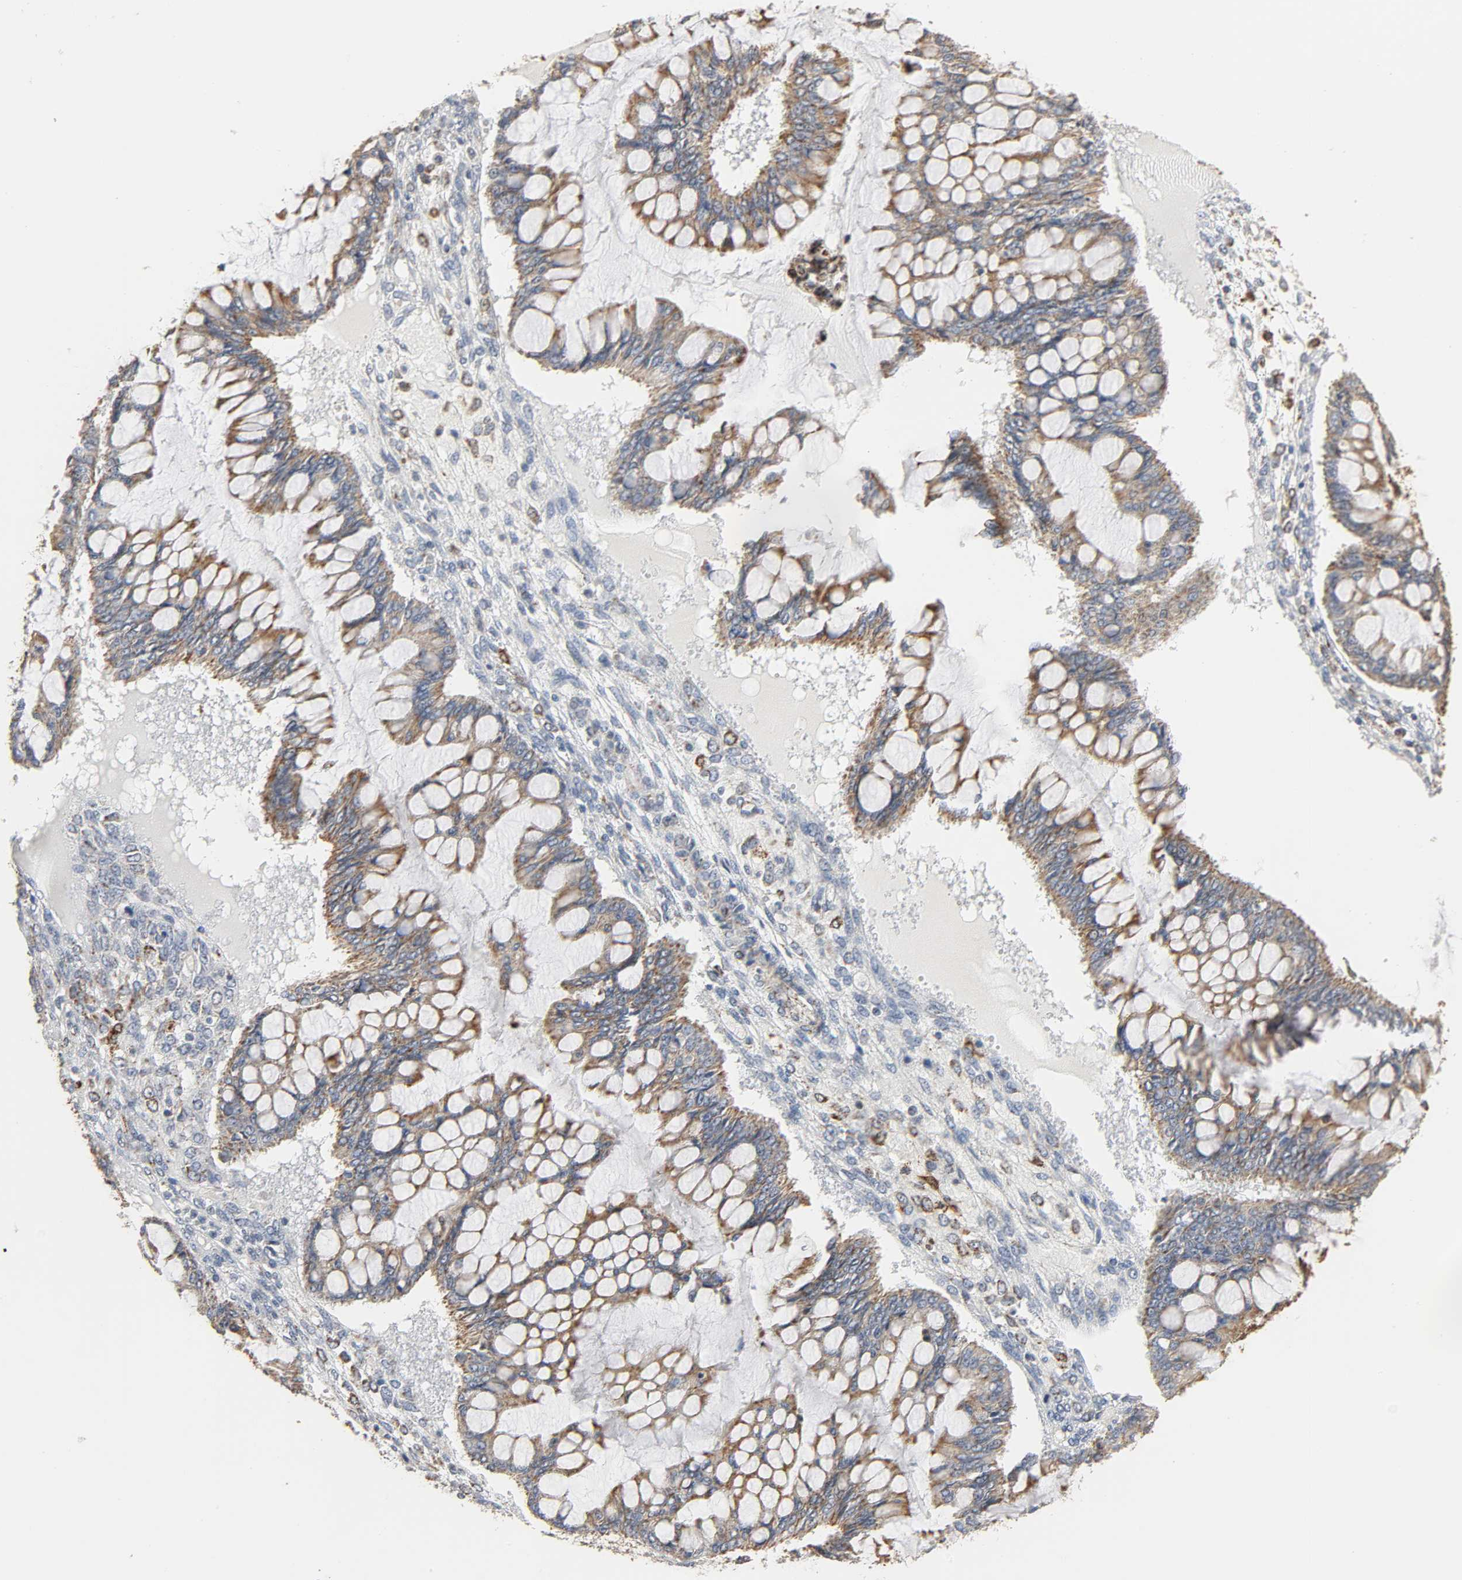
{"staining": {"intensity": "moderate", "quantity": ">75%", "location": "cytoplasmic/membranous"}, "tissue": "ovarian cancer", "cell_type": "Tumor cells", "image_type": "cancer", "snomed": [{"axis": "morphology", "description": "Cystadenocarcinoma, mucinous, NOS"}, {"axis": "topography", "description": "Ovary"}], "caption": "The immunohistochemical stain shows moderate cytoplasmic/membranous staining in tumor cells of mucinous cystadenocarcinoma (ovarian) tissue.", "gene": "ACAT1", "patient": {"sex": "female", "age": 73}}